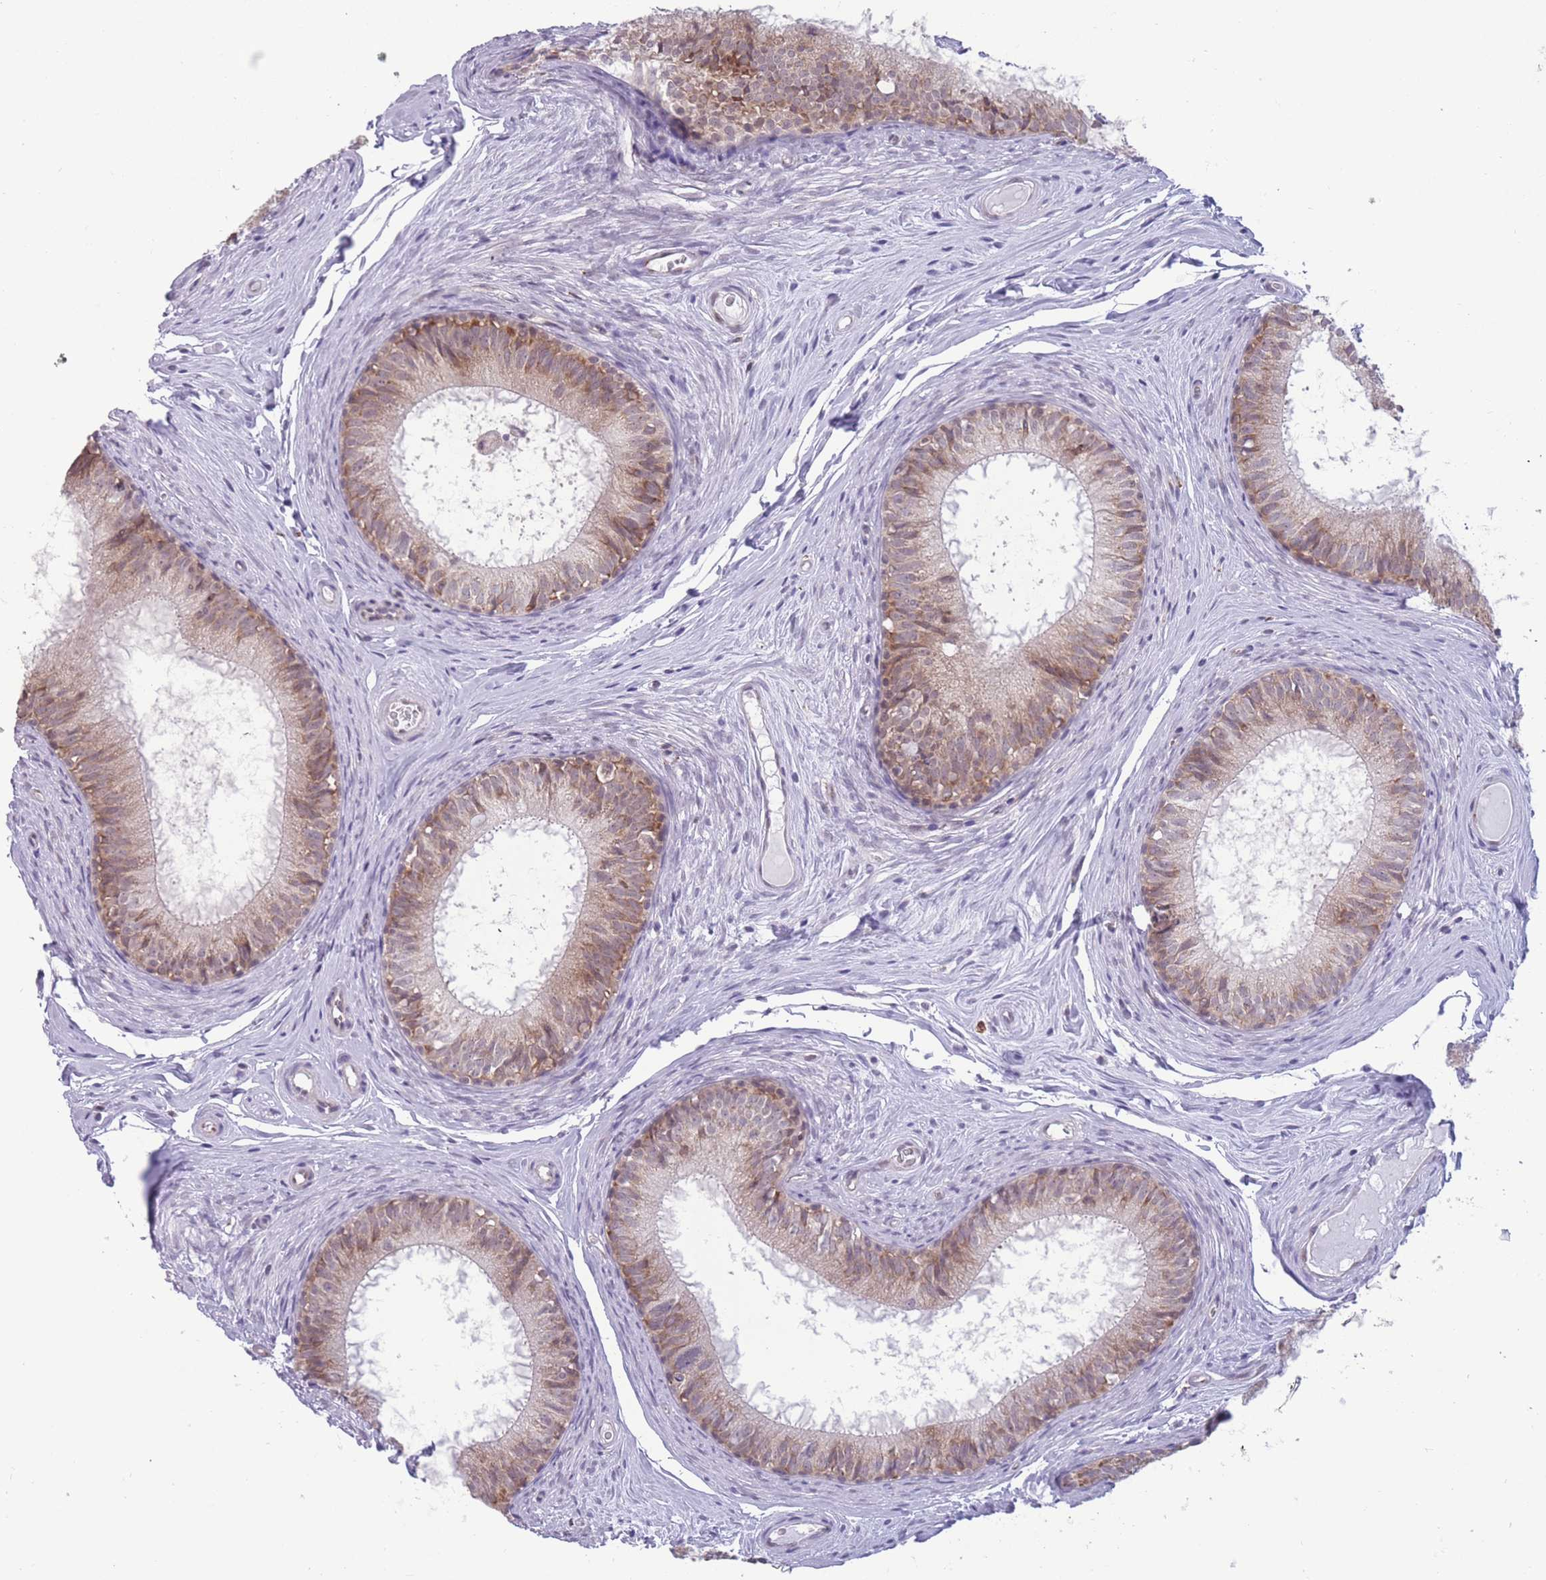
{"staining": {"intensity": "moderate", "quantity": "25%-75%", "location": "cytoplasmic/membranous"}, "tissue": "epididymis", "cell_type": "Glandular cells", "image_type": "normal", "snomed": [{"axis": "morphology", "description": "Normal tissue, NOS"}, {"axis": "topography", "description": "Epididymis"}], "caption": "Protein staining of unremarkable epididymis demonstrates moderate cytoplasmic/membranous positivity in approximately 25%-75% of glandular cells.", "gene": "TMEM121", "patient": {"sex": "male", "age": 25}}